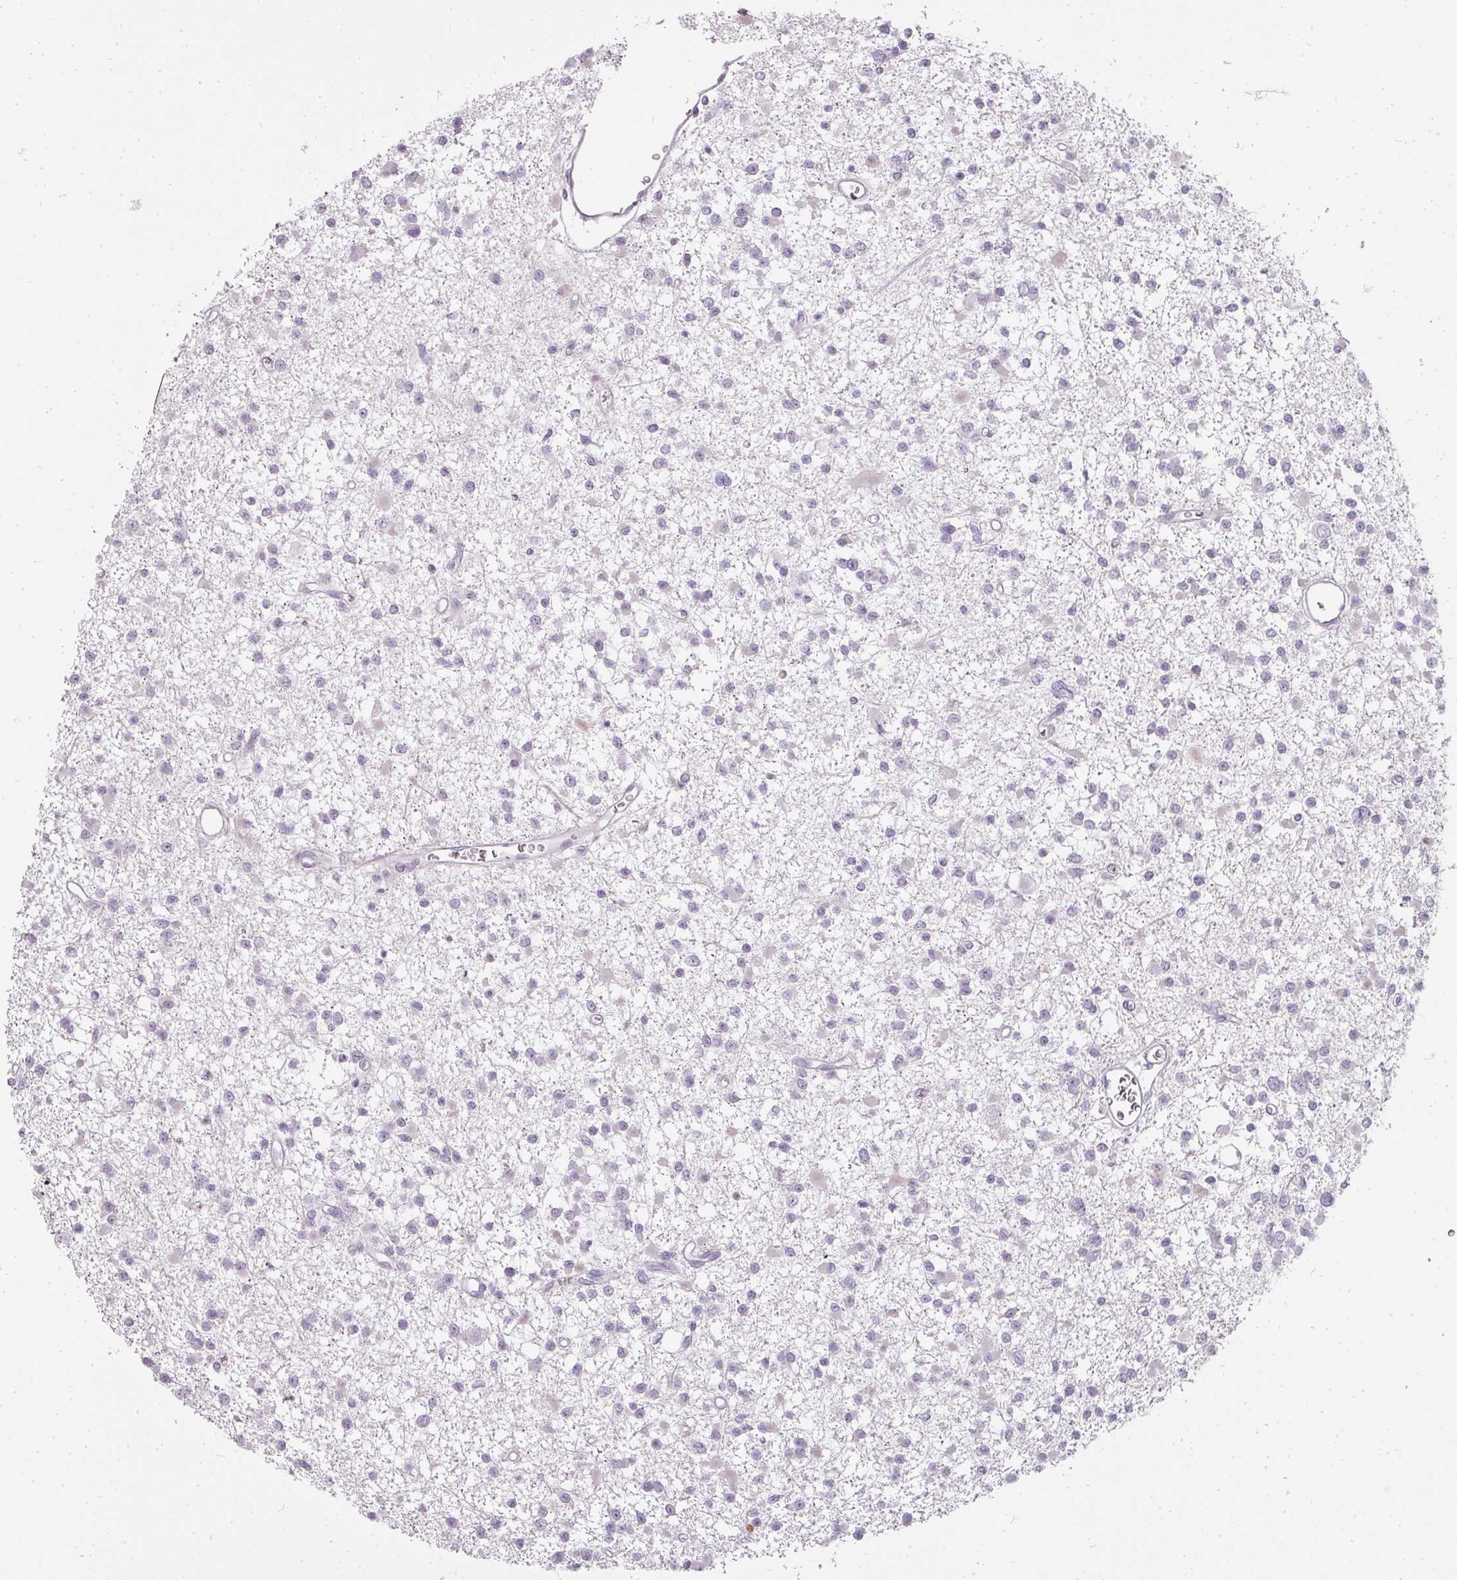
{"staining": {"intensity": "negative", "quantity": "none", "location": "none"}, "tissue": "glioma", "cell_type": "Tumor cells", "image_type": "cancer", "snomed": [{"axis": "morphology", "description": "Glioma, malignant, Low grade"}, {"axis": "topography", "description": "Brain"}], "caption": "The immunohistochemistry micrograph has no significant positivity in tumor cells of malignant glioma (low-grade) tissue.", "gene": "BIK", "patient": {"sex": "female", "age": 22}}